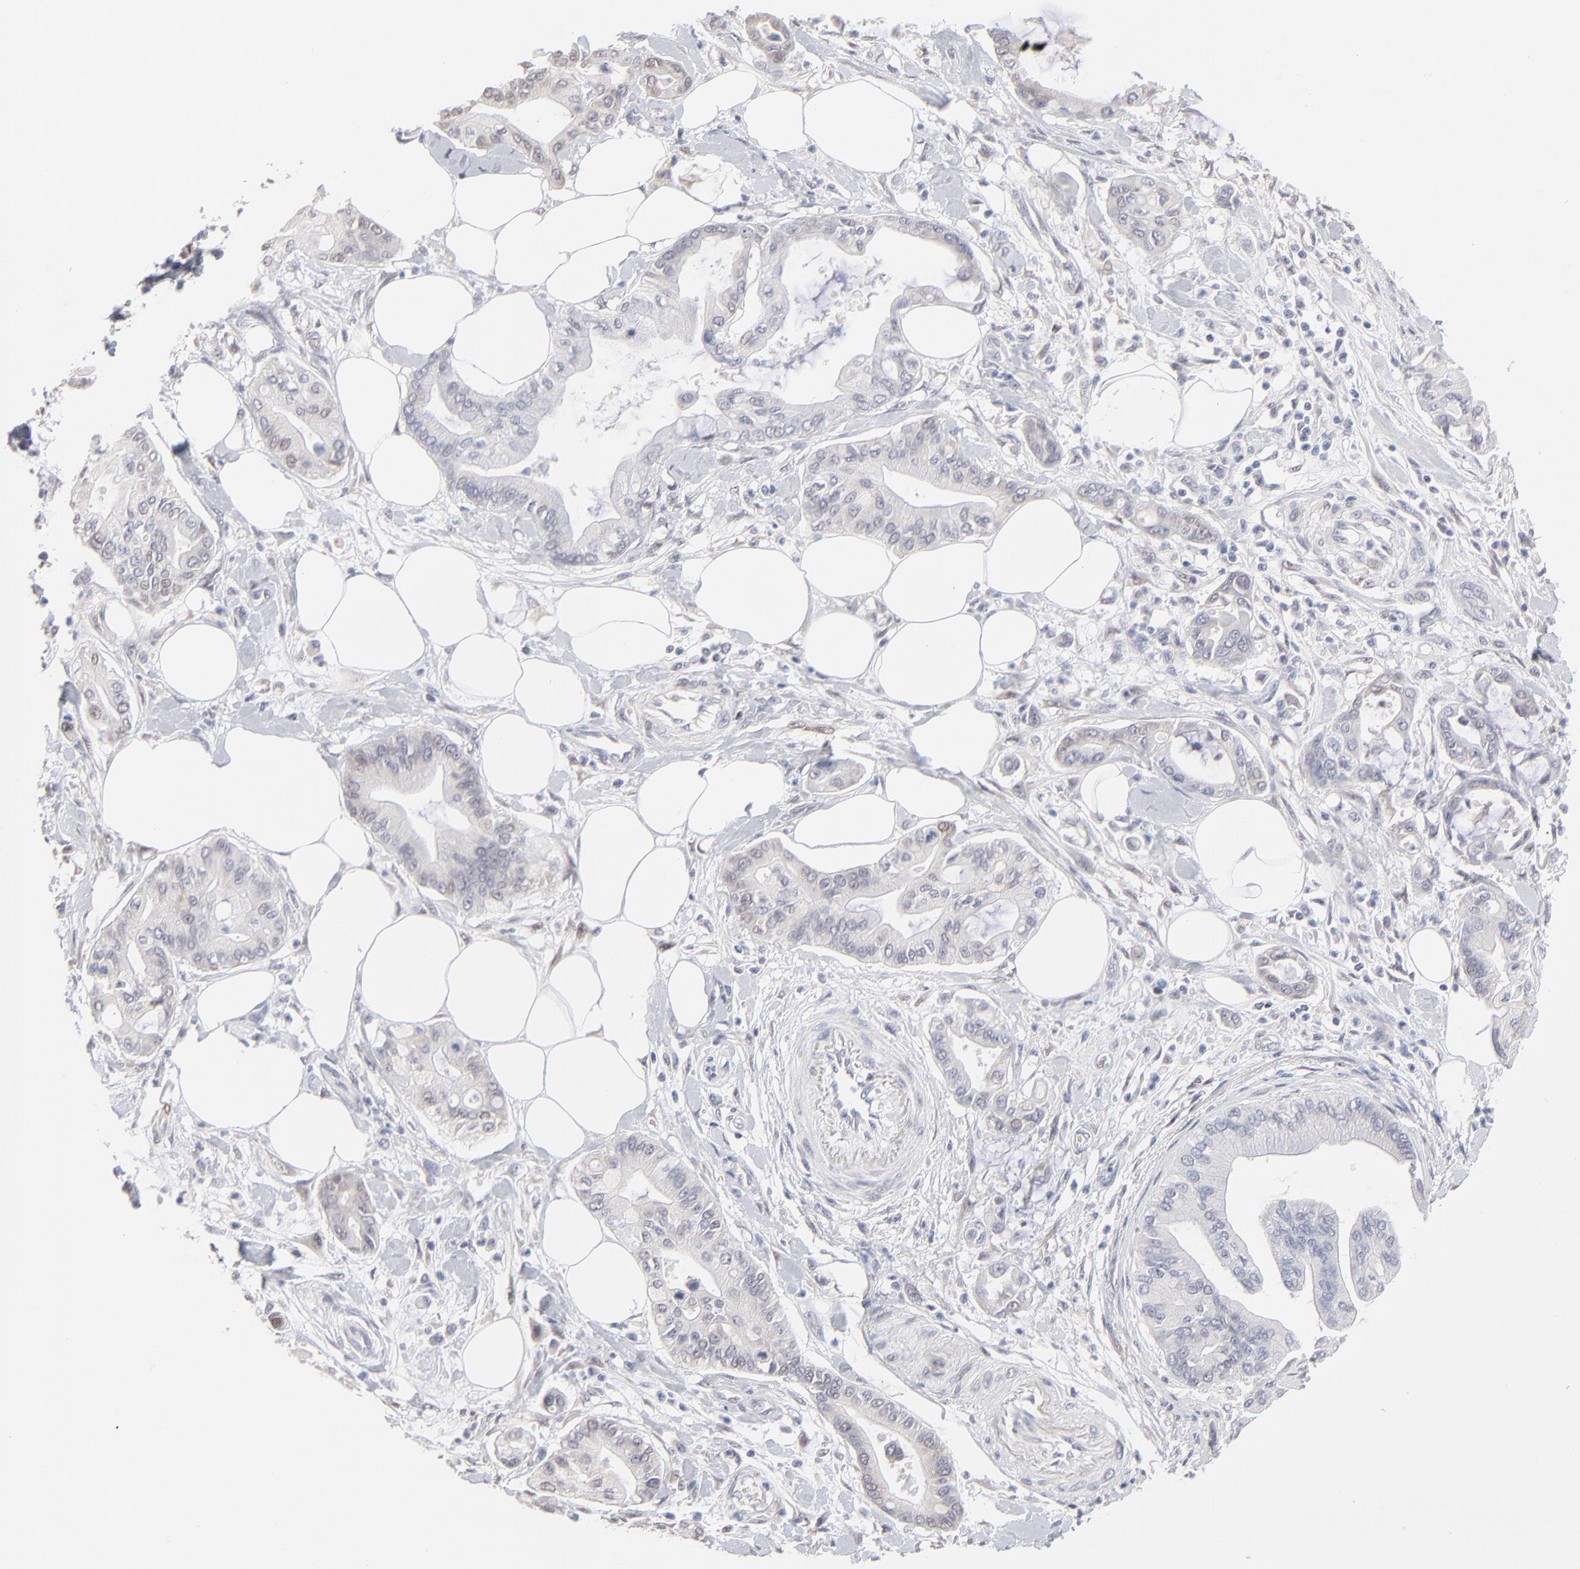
{"staining": {"intensity": "weak", "quantity": "<25%", "location": "nuclear"}, "tissue": "pancreatic cancer", "cell_type": "Tumor cells", "image_type": "cancer", "snomed": [{"axis": "morphology", "description": "Adenocarcinoma, NOS"}, {"axis": "morphology", "description": "Adenocarcinoma, metastatic, NOS"}, {"axis": "topography", "description": "Lymph node"}, {"axis": "topography", "description": "Pancreas"}, {"axis": "topography", "description": "Duodenum"}], "caption": "There is no significant staining in tumor cells of pancreatic metastatic adenocarcinoma.", "gene": "RBM3", "patient": {"sex": "female", "age": 64}}